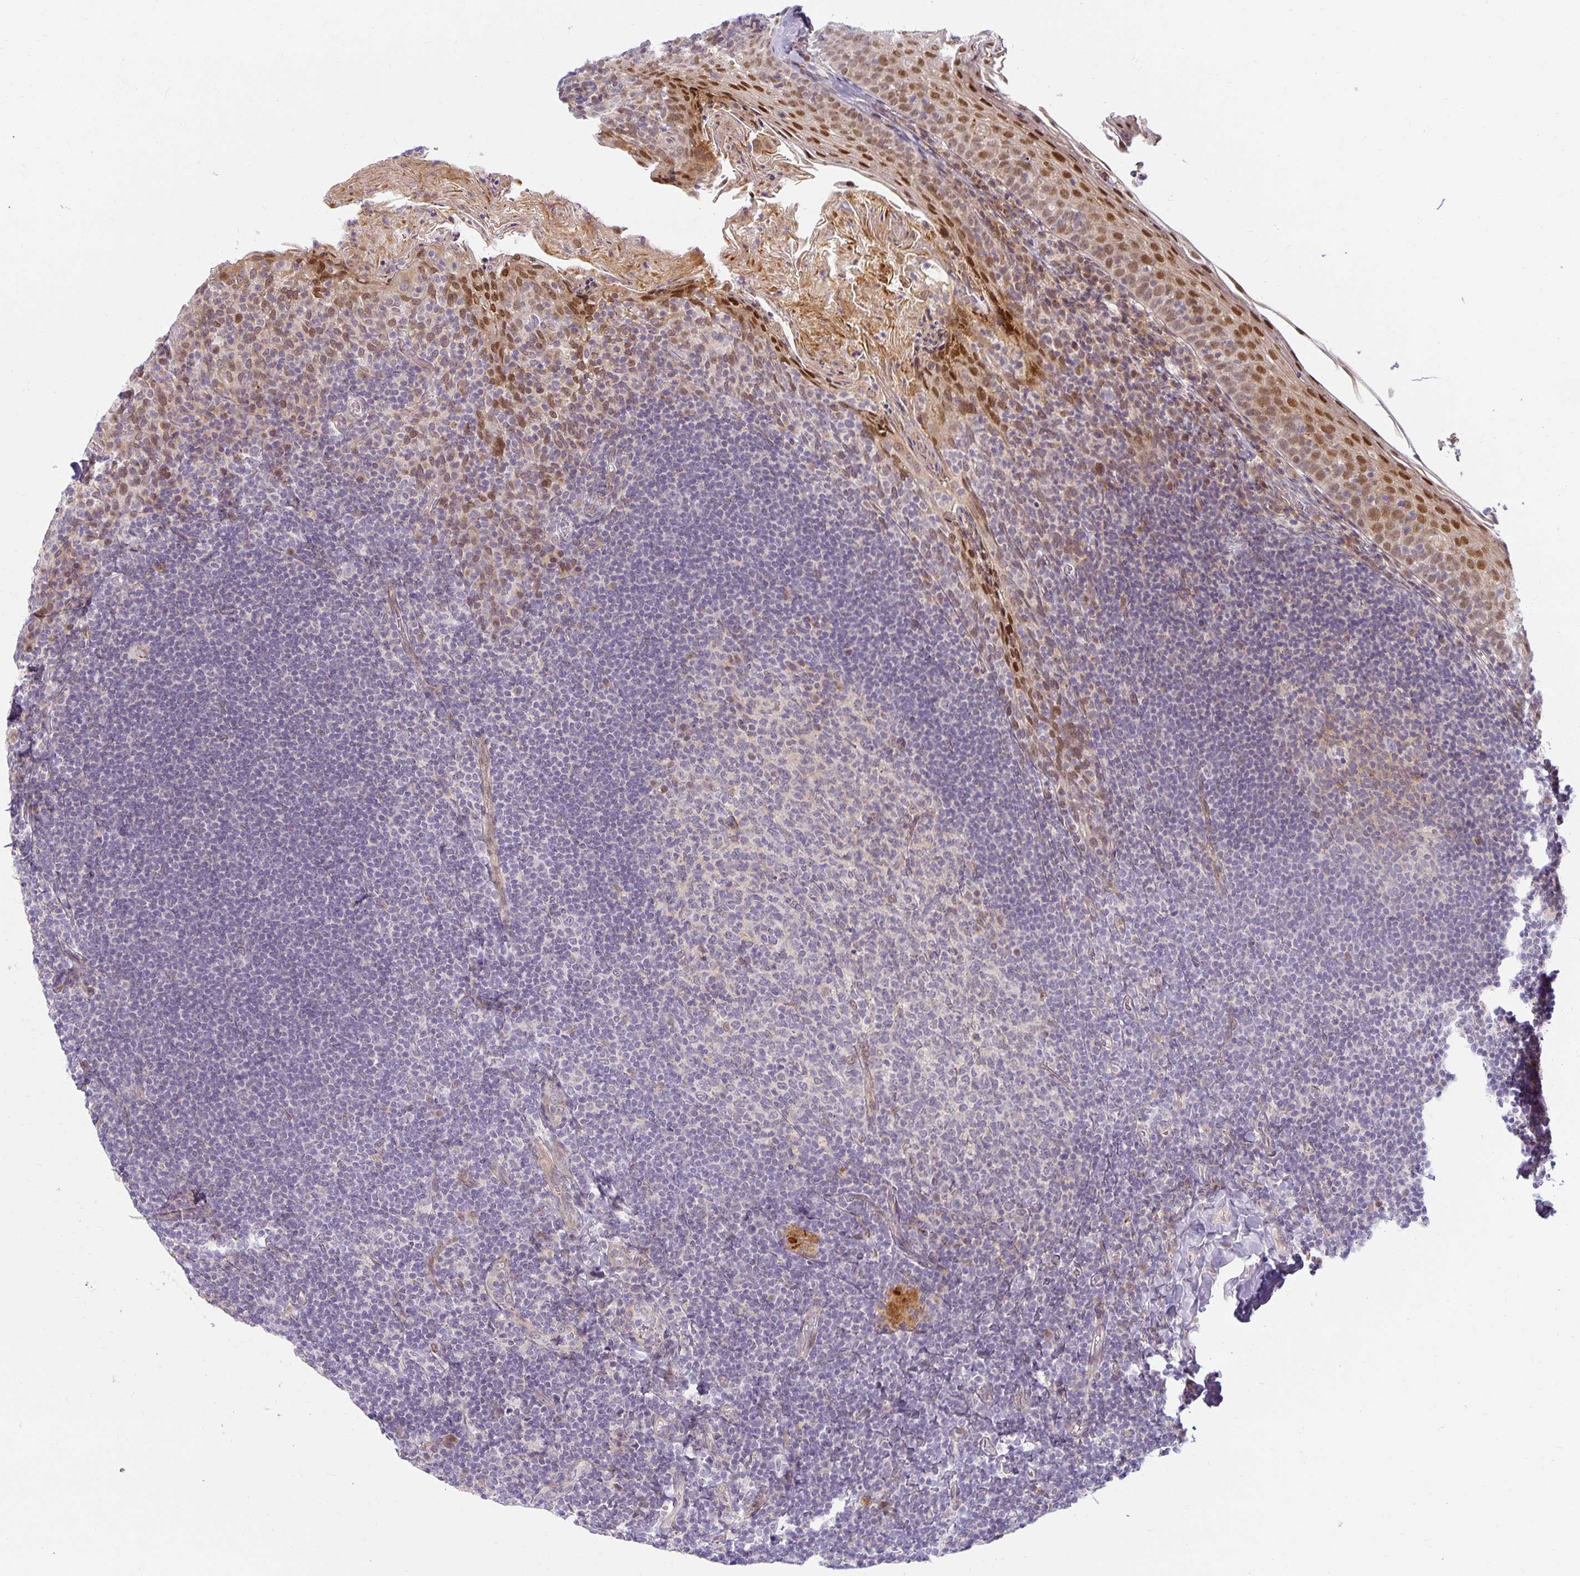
{"staining": {"intensity": "negative", "quantity": "none", "location": "none"}, "tissue": "tonsil", "cell_type": "Germinal center cells", "image_type": "normal", "snomed": [{"axis": "morphology", "description": "Normal tissue, NOS"}, {"axis": "topography", "description": "Tonsil"}], "caption": "This micrograph is of unremarkable tonsil stained with IHC to label a protein in brown with the nuclei are counter-stained blue. There is no positivity in germinal center cells. (Brightfield microscopy of DAB (3,3'-diaminobenzidine) IHC at high magnification).", "gene": "EHF", "patient": {"sex": "female", "age": 10}}